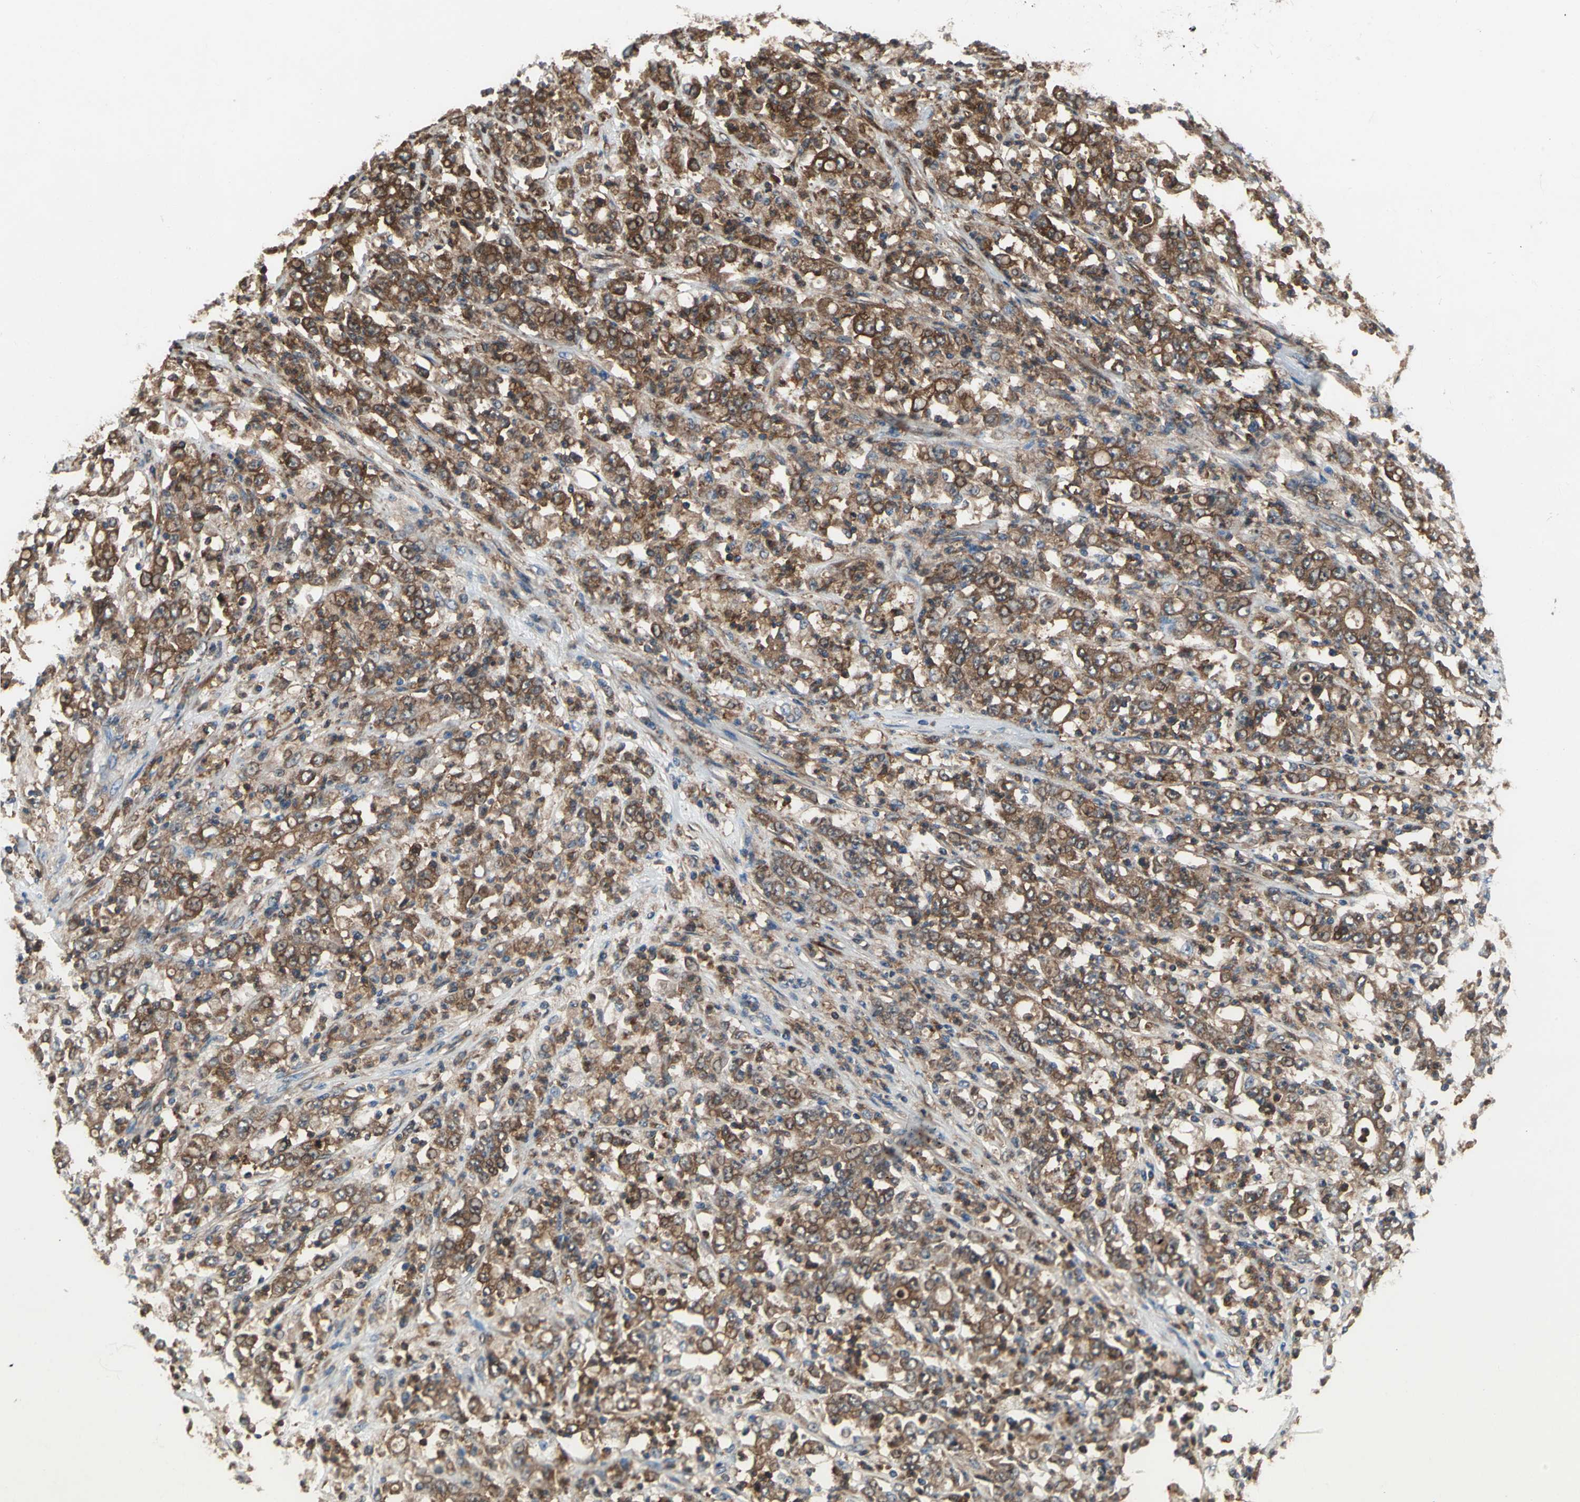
{"staining": {"intensity": "strong", "quantity": ">75%", "location": "cytoplasmic/membranous"}, "tissue": "stomach cancer", "cell_type": "Tumor cells", "image_type": "cancer", "snomed": [{"axis": "morphology", "description": "Adenocarcinoma, NOS"}, {"axis": "topography", "description": "Stomach, lower"}], "caption": "High-power microscopy captured an IHC photomicrograph of stomach cancer (adenocarcinoma), revealing strong cytoplasmic/membranous expression in about >75% of tumor cells. Nuclei are stained in blue.", "gene": "CAPN1", "patient": {"sex": "female", "age": 71}}